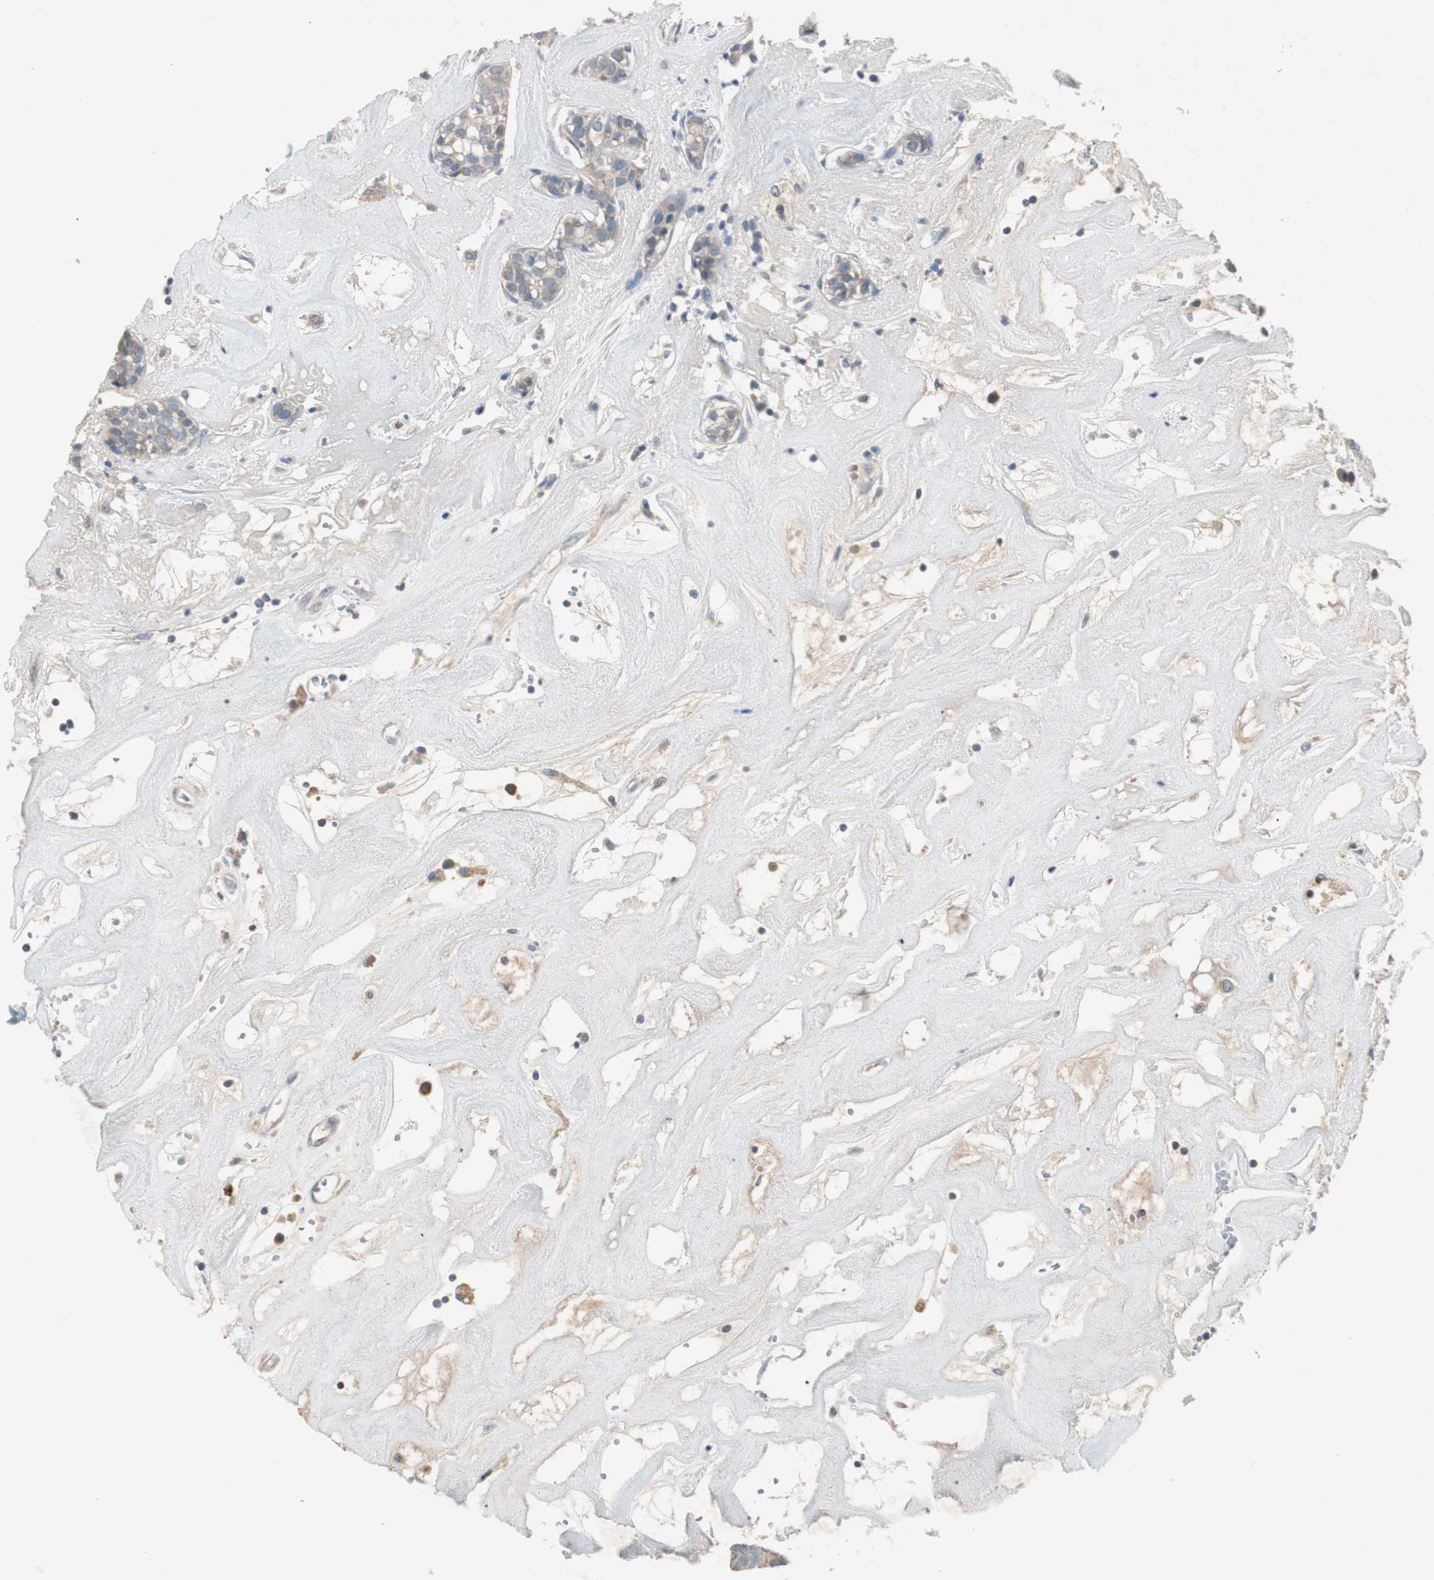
{"staining": {"intensity": "weak", "quantity": ">75%", "location": "cytoplasmic/membranous"}, "tissue": "head and neck cancer", "cell_type": "Tumor cells", "image_type": "cancer", "snomed": [{"axis": "morphology", "description": "Adenocarcinoma, NOS"}, {"axis": "topography", "description": "Salivary gland"}, {"axis": "topography", "description": "Head-Neck"}], "caption": "Head and neck adenocarcinoma tissue exhibits weak cytoplasmic/membranous expression in about >75% of tumor cells, visualized by immunohistochemistry.", "gene": "KHK", "patient": {"sex": "female", "age": 65}}